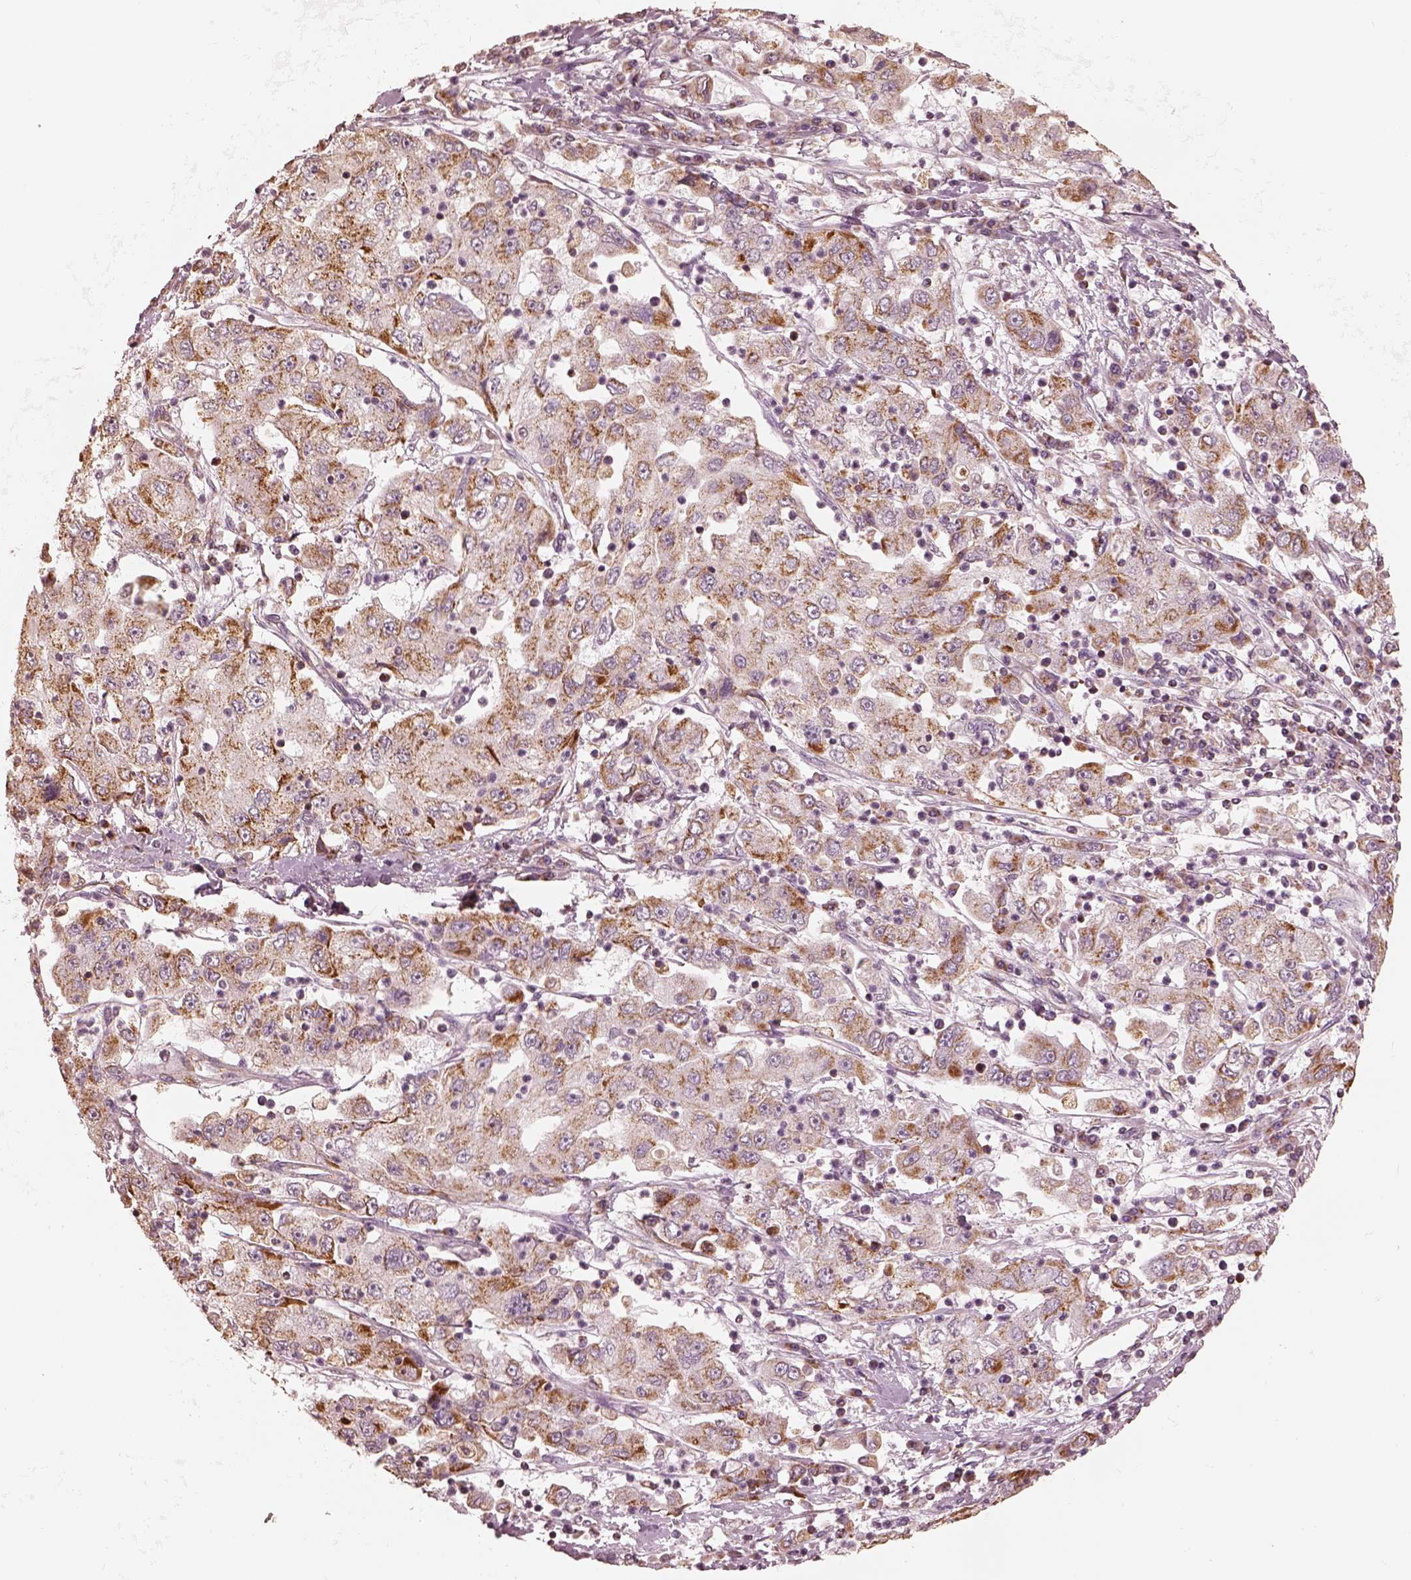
{"staining": {"intensity": "moderate", "quantity": ">75%", "location": "cytoplasmic/membranous"}, "tissue": "cervical cancer", "cell_type": "Tumor cells", "image_type": "cancer", "snomed": [{"axis": "morphology", "description": "Squamous cell carcinoma, NOS"}, {"axis": "topography", "description": "Cervix"}], "caption": "Cervical cancer stained with a protein marker demonstrates moderate staining in tumor cells.", "gene": "ENTPD6", "patient": {"sex": "female", "age": 36}}